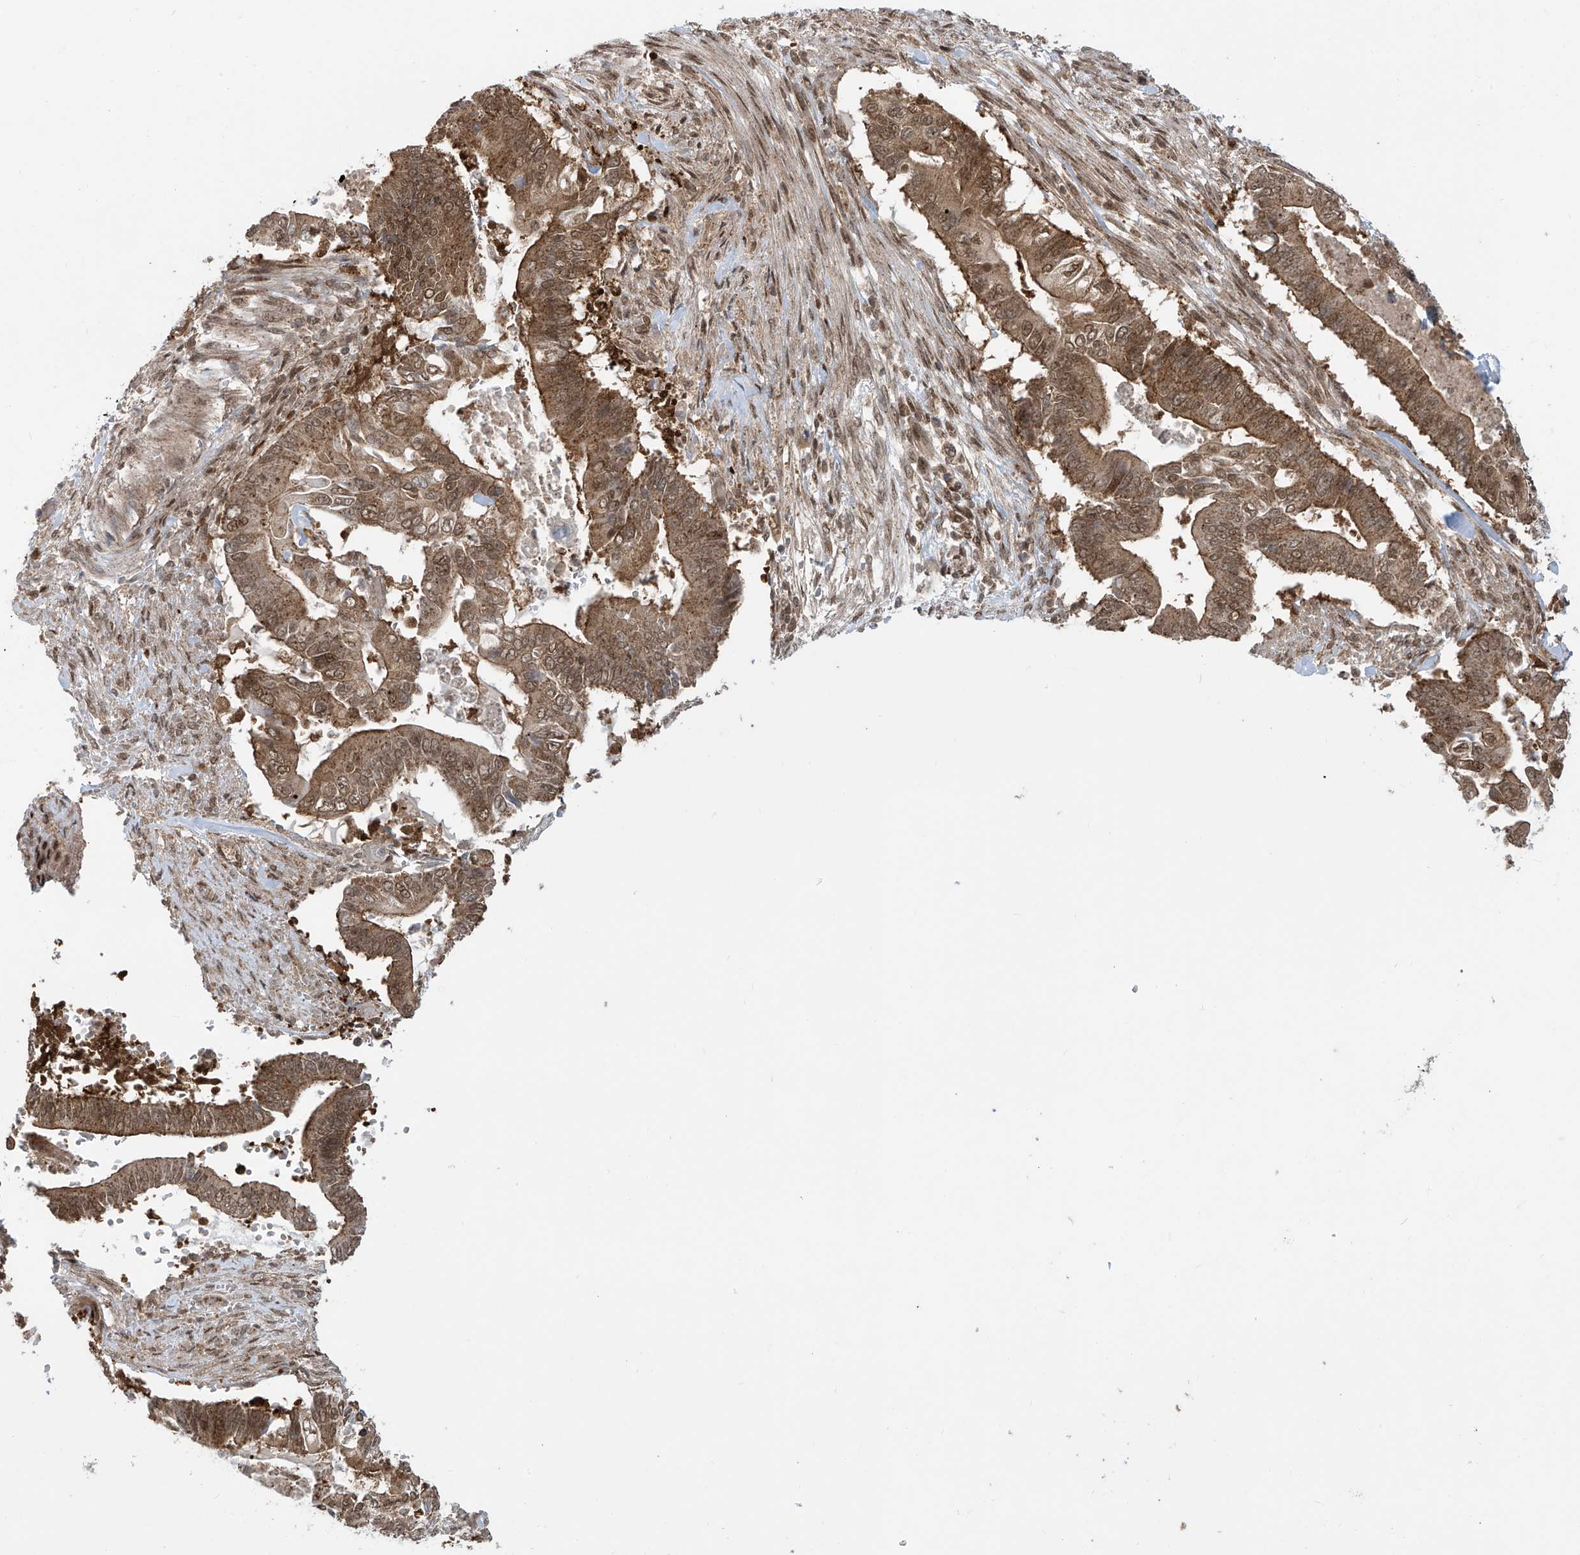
{"staining": {"intensity": "moderate", "quantity": ">75%", "location": "cytoplasmic/membranous,nuclear"}, "tissue": "pancreatic cancer", "cell_type": "Tumor cells", "image_type": "cancer", "snomed": [{"axis": "morphology", "description": "Adenocarcinoma, NOS"}, {"axis": "topography", "description": "Pancreas"}], "caption": "Immunohistochemical staining of human pancreatic cancer (adenocarcinoma) displays medium levels of moderate cytoplasmic/membranous and nuclear protein positivity in about >75% of tumor cells.", "gene": "LAGE3", "patient": {"sex": "male", "age": 68}}